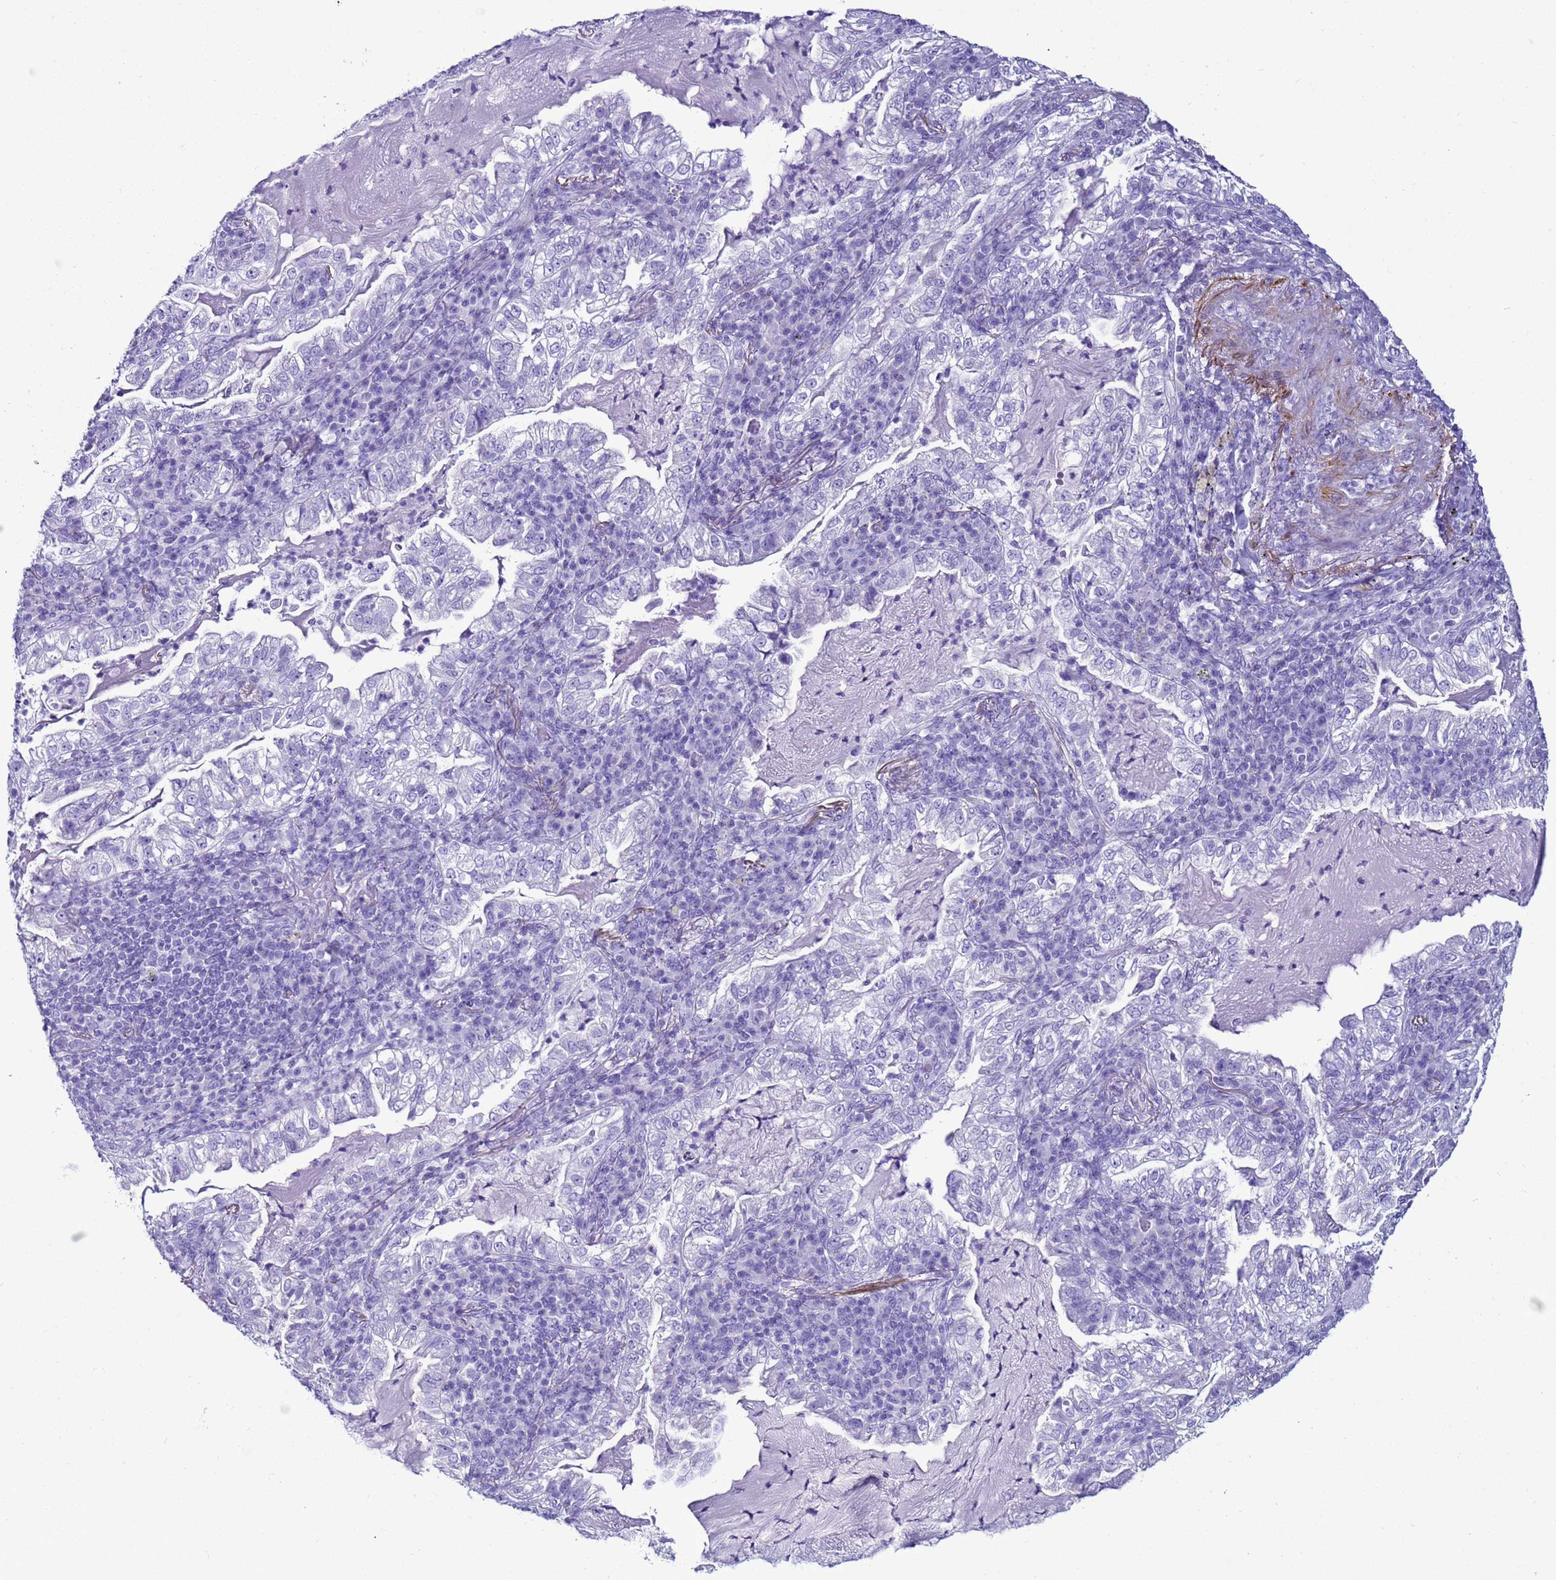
{"staining": {"intensity": "negative", "quantity": "none", "location": "none"}, "tissue": "lung cancer", "cell_type": "Tumor cells", "image_type": "cancer", "snomed": [{"axis": "morphology", "description": "Adenocarcinoma, NOS"}, {"axis": "topography", "description": "Lung"}], "caption": "Tumor cells are negative for brown protein staining in lung adenocarcinoma.", "gene": "LCMT1", "patient": {"sex": "female", "age": 73}}